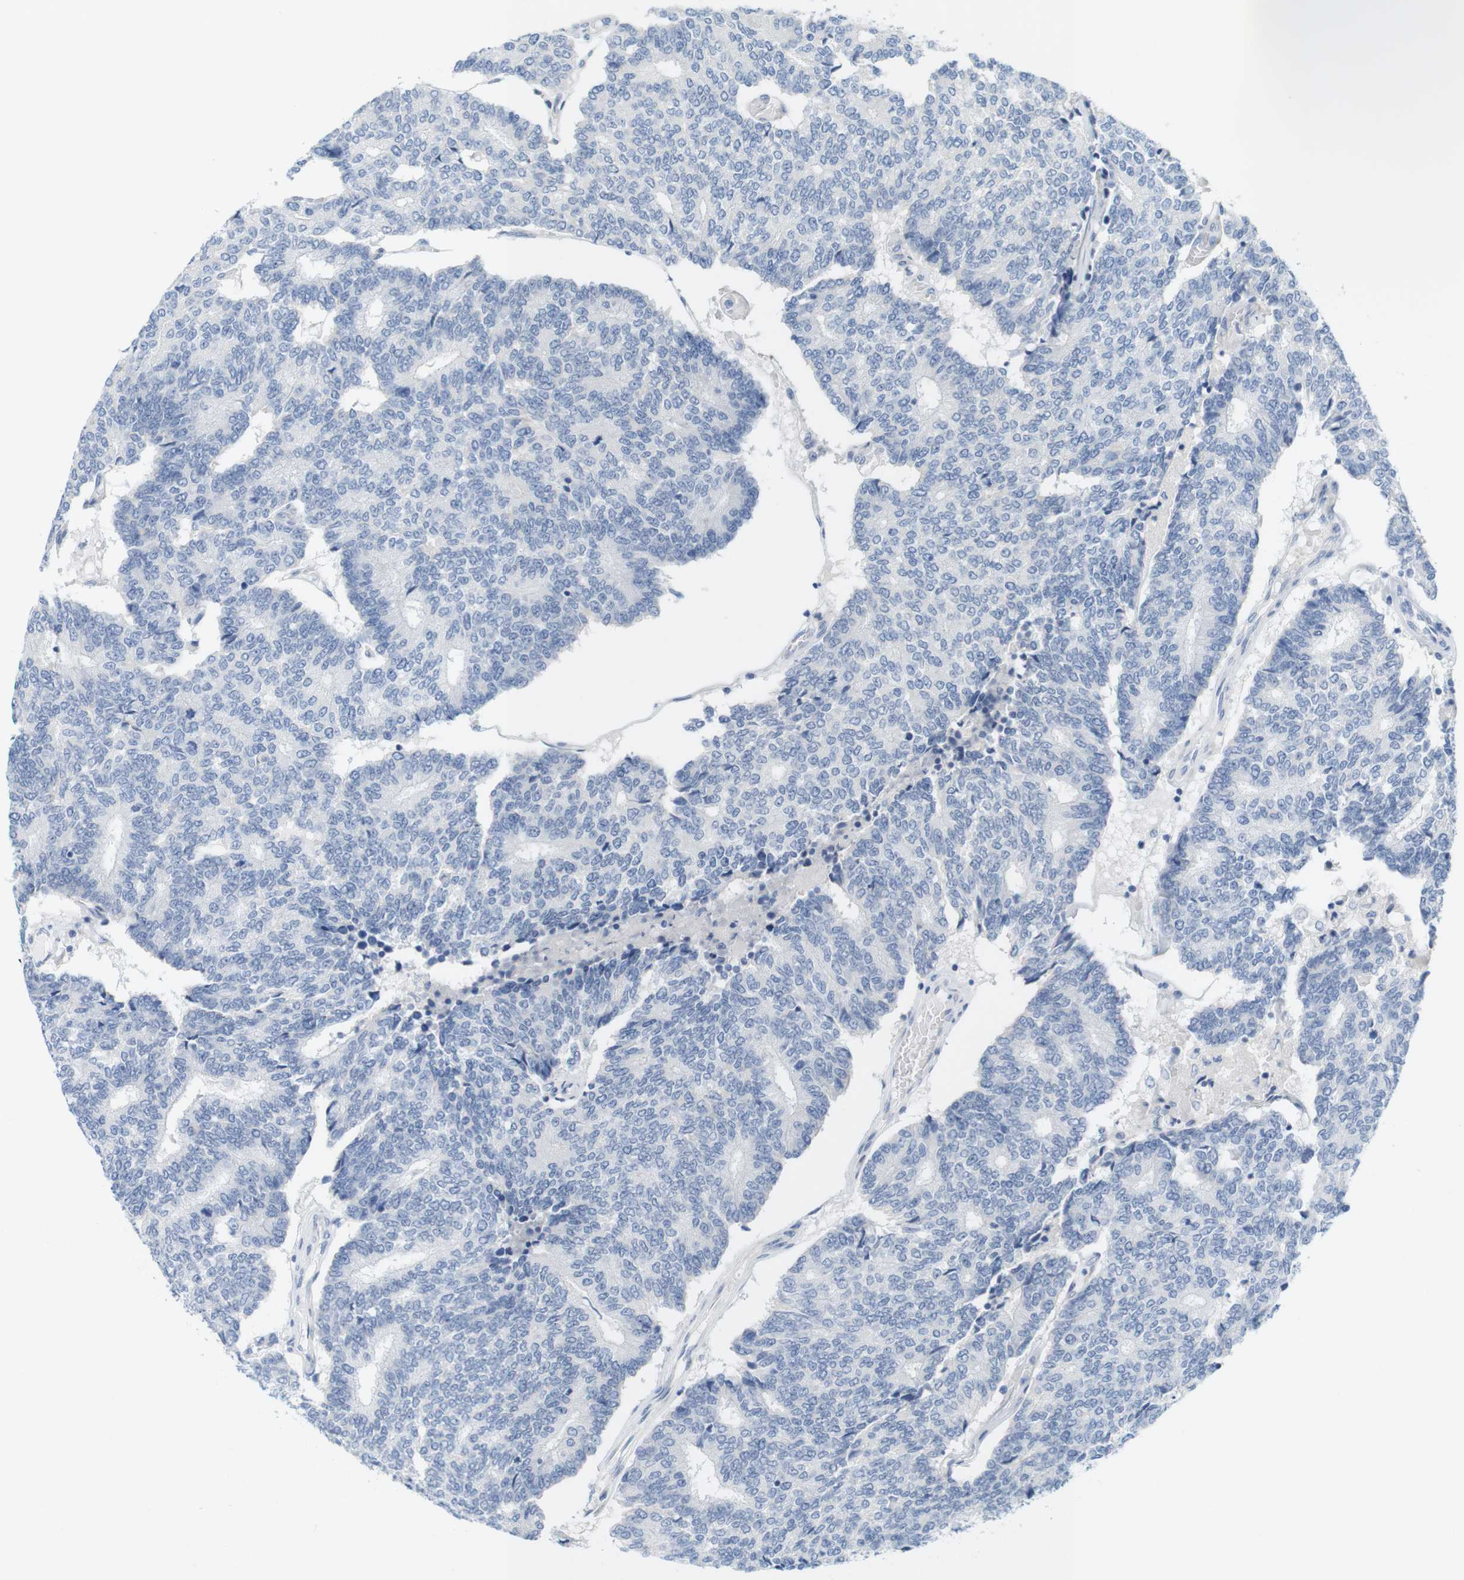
{"staining": {"intensity": "negative", "quantity": "none", "location": "none"}, "tissue": "prostate cancer", "cell_type": "Tumor cells", "image_type": "cancer", "snomed": [{"axis": "morphology", "description": "Normal tissue, NOS"}, {"axis": "morphology", "description": "Adenocarcinoma, High grade"}, {"axis": "topography", "description": "Prostate"}, {"axis": "topography", "description": "Seminal veicle"}], "caption": "DAB (3,3'-diaminobenzidine) immunohistochemical staining of human prostate high-grade adenocarcinoma shows no significant positivity in tumor cells.", "gene": "RGS9", "patient": {"sex": "male", "age": 55}}